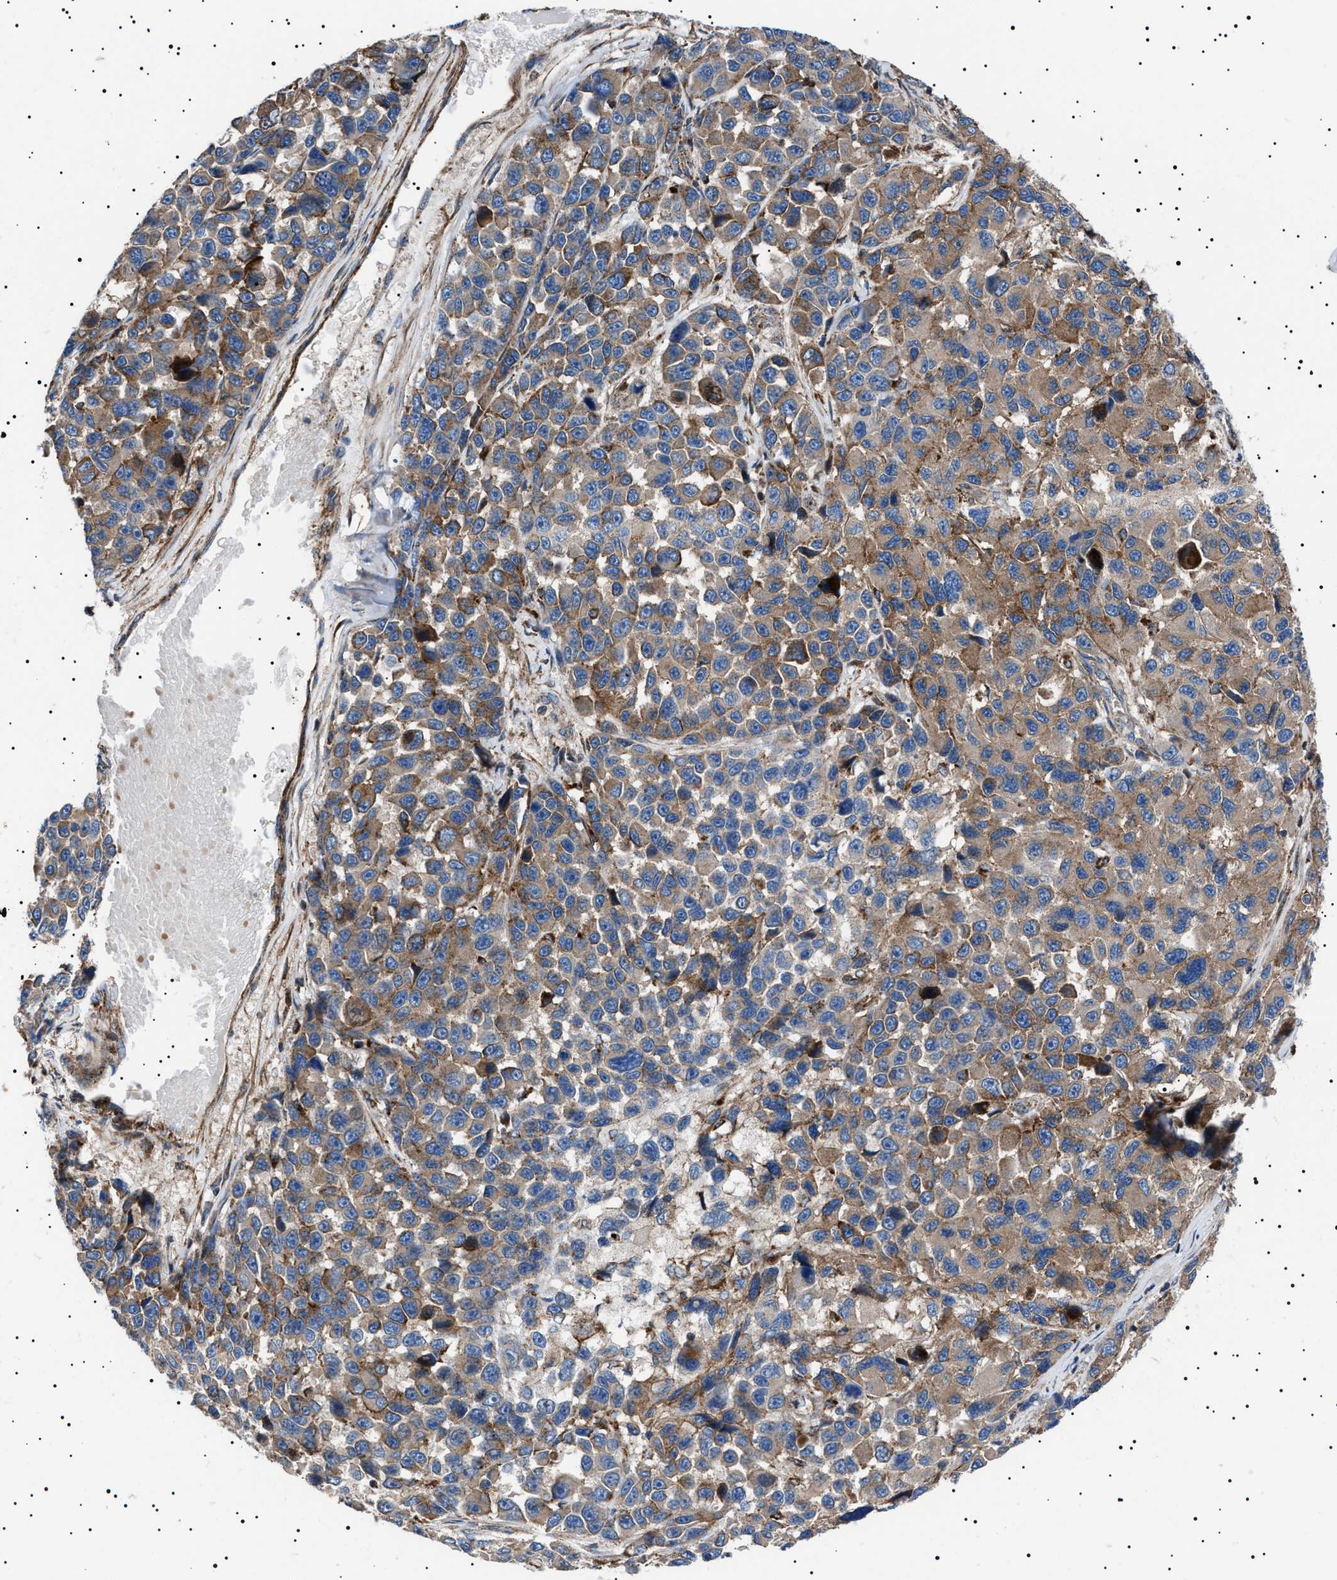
{"staining": {"intensity": "moderate", "quantity": ">75%", "location": "cytoplasmic/membranous"}, "tissue": "melanoma", "cell_type": "Tumor cells", "image_type": "cancer", "snomed": [{"axis": "morphology", "description": "Malignant melanoma, NOS"}, {"axis": "topography", "description": "Skin"}], "caption": "Malignant melanoma stained with a brown dye displays moderate cytoplasmic/membranous positive staining in about >75% of tumor cells.", "gene": "NEU1", "patient": {"sex": "male", "age": 53}}